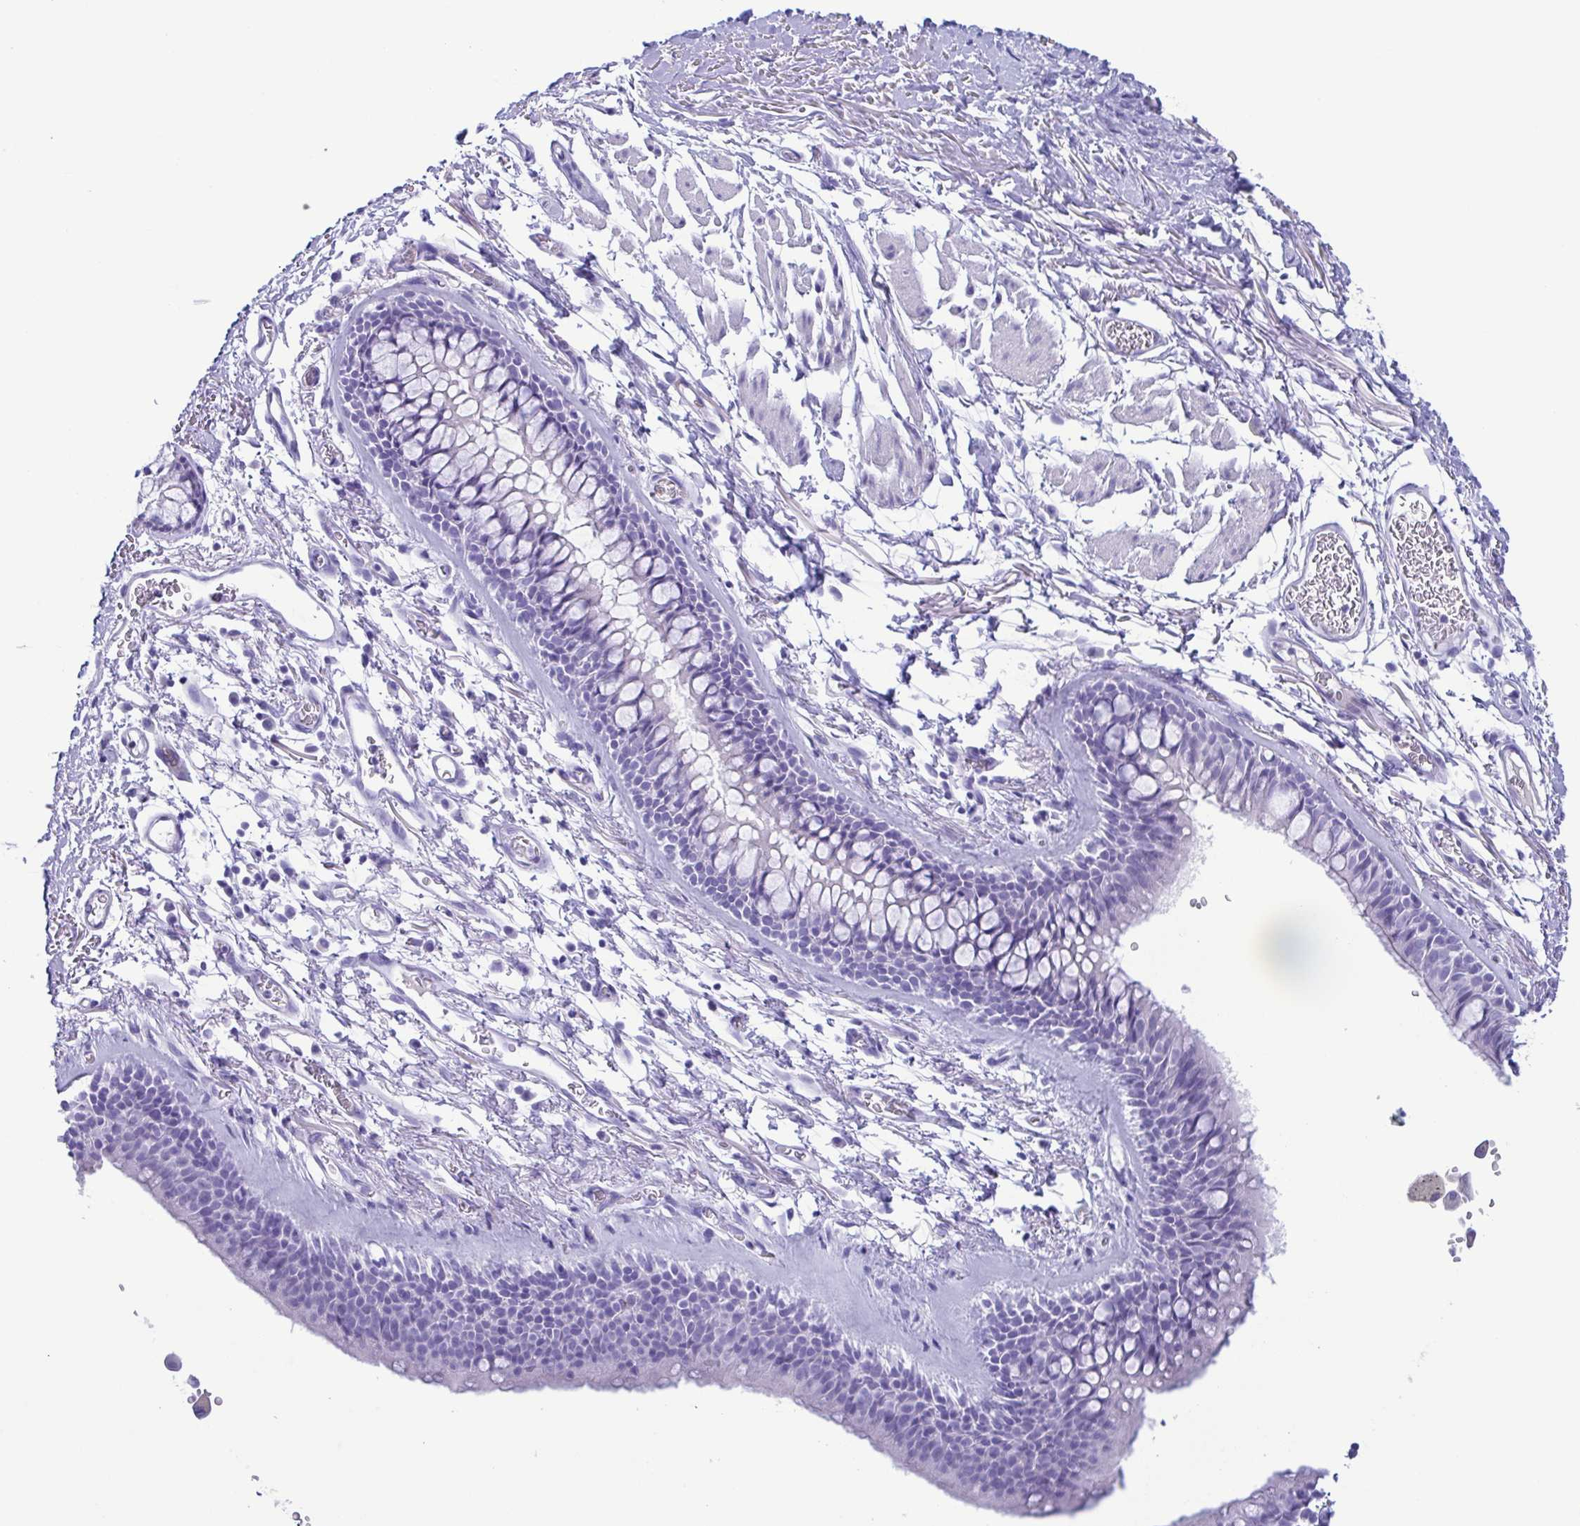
{"staining": {"intensity": "negative", "quantity": "none", "location": "none"}, "tissue": "bronchus", "cell_type": "Respiratory epithelial cells", "image_type": "normal", "snomed": [{"axis": "morphology", "description": "Normal tissue, NOS"}, {"axis": "topography", "description": "Cartilage tissue"}, {"axis": "topography", "description": "Bronchus"}], "caption": "Immunohistochemistry (IHC) histopathology image of normal human bronchus stained for a protein (brown), which reveals no expression in respiratory epithelial cells. Brightfield microscopy of IHC stained with DAB (brown) and hematoxylin (blue), captured at high magnification.", "gene": "TSPY10", "patient": {"sex": "female", "age": 79}}